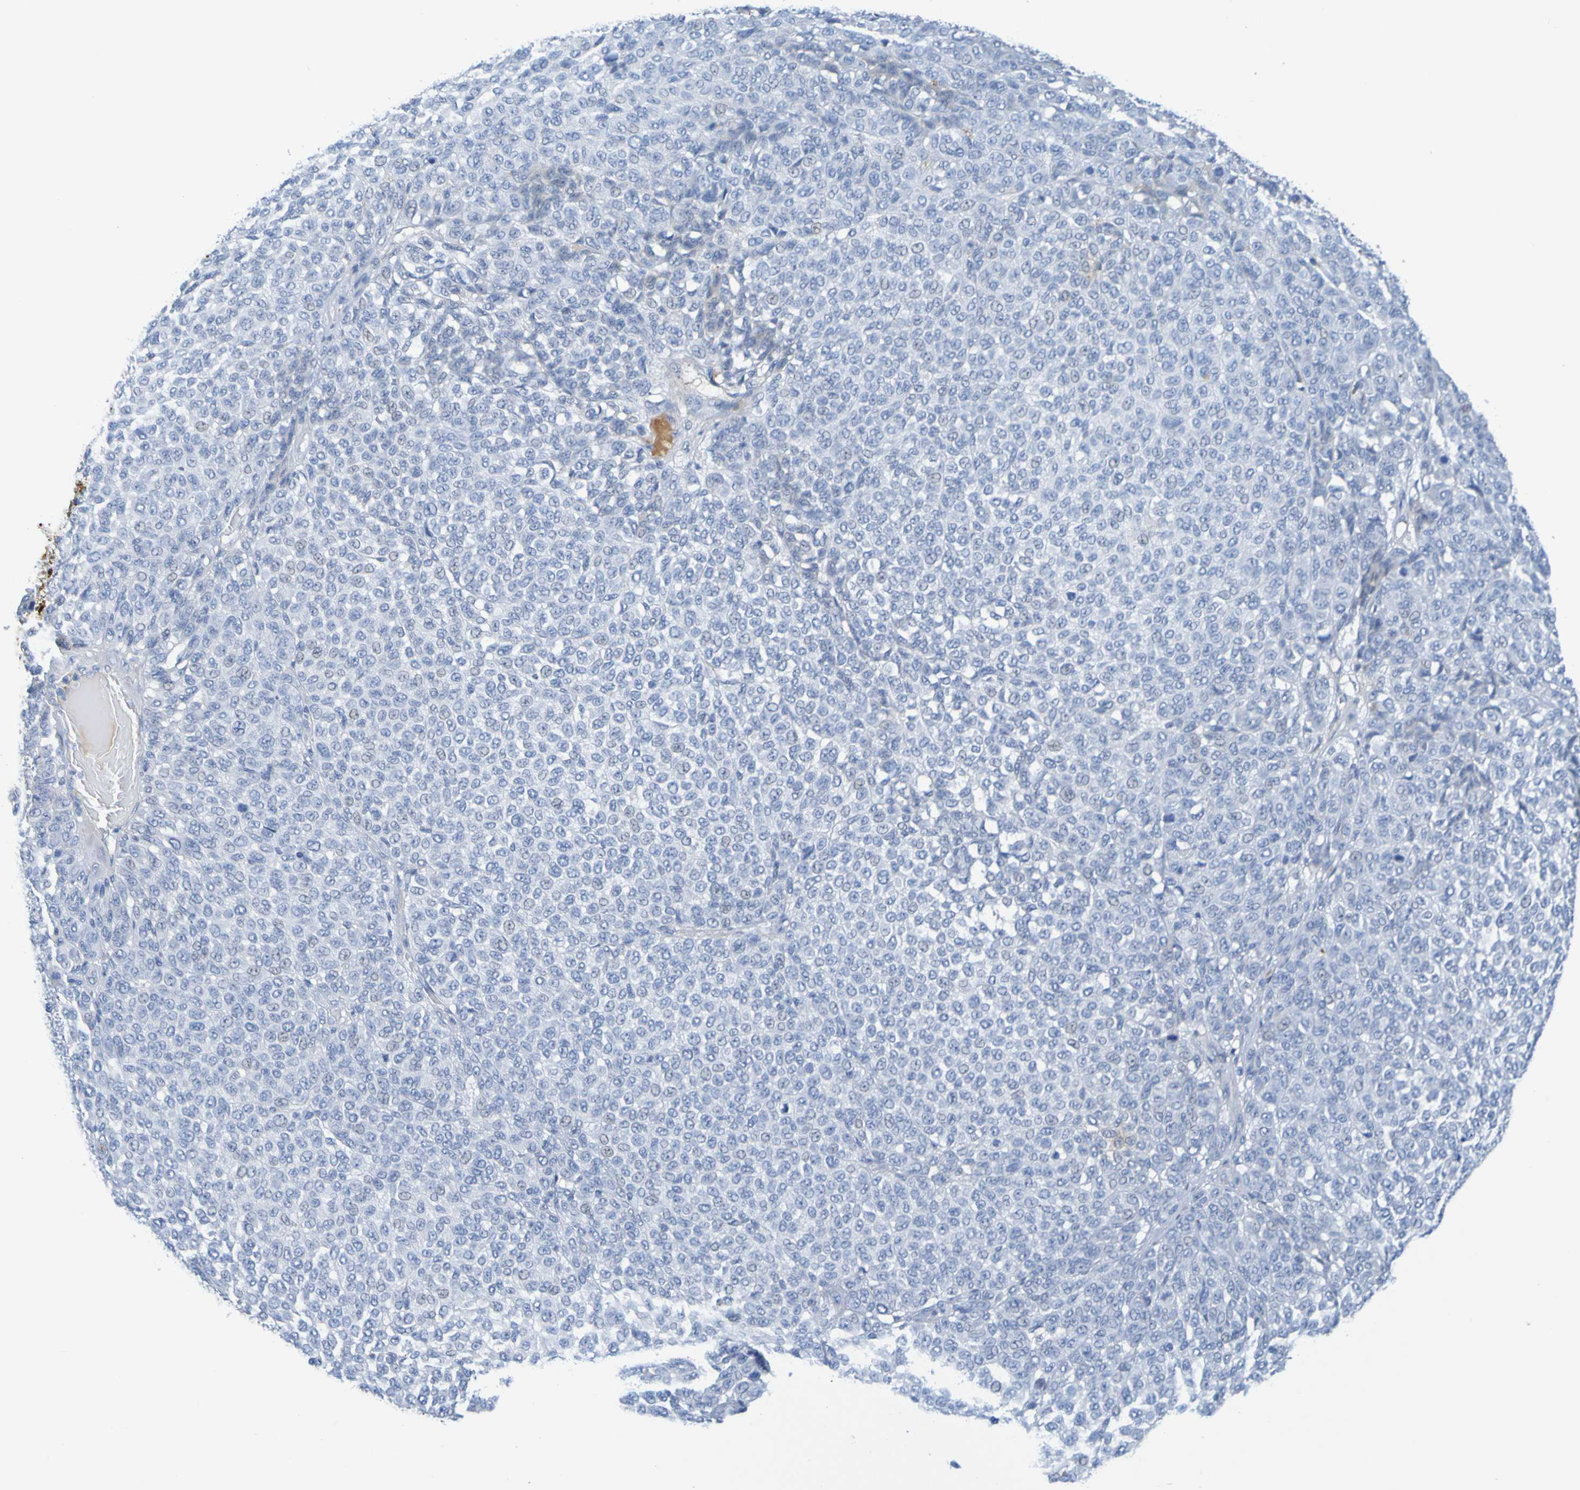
{"staining": {"intensity": "negative", "quantity": "none", "location": "none"}, "tissue": "melanoma", "cell_type": "Tumor cells", "image_type": "cancer", "snomed": [{"axis": "morphology", "description": "Malignant melanoma, NOS"}, {"axis": "topography", "description": "Skin"}], "caption": "Tumor cells show no significant positivity in malignant melanoma.", "gene": "IL10", "patient": {"sex": "male", "age": 59}}